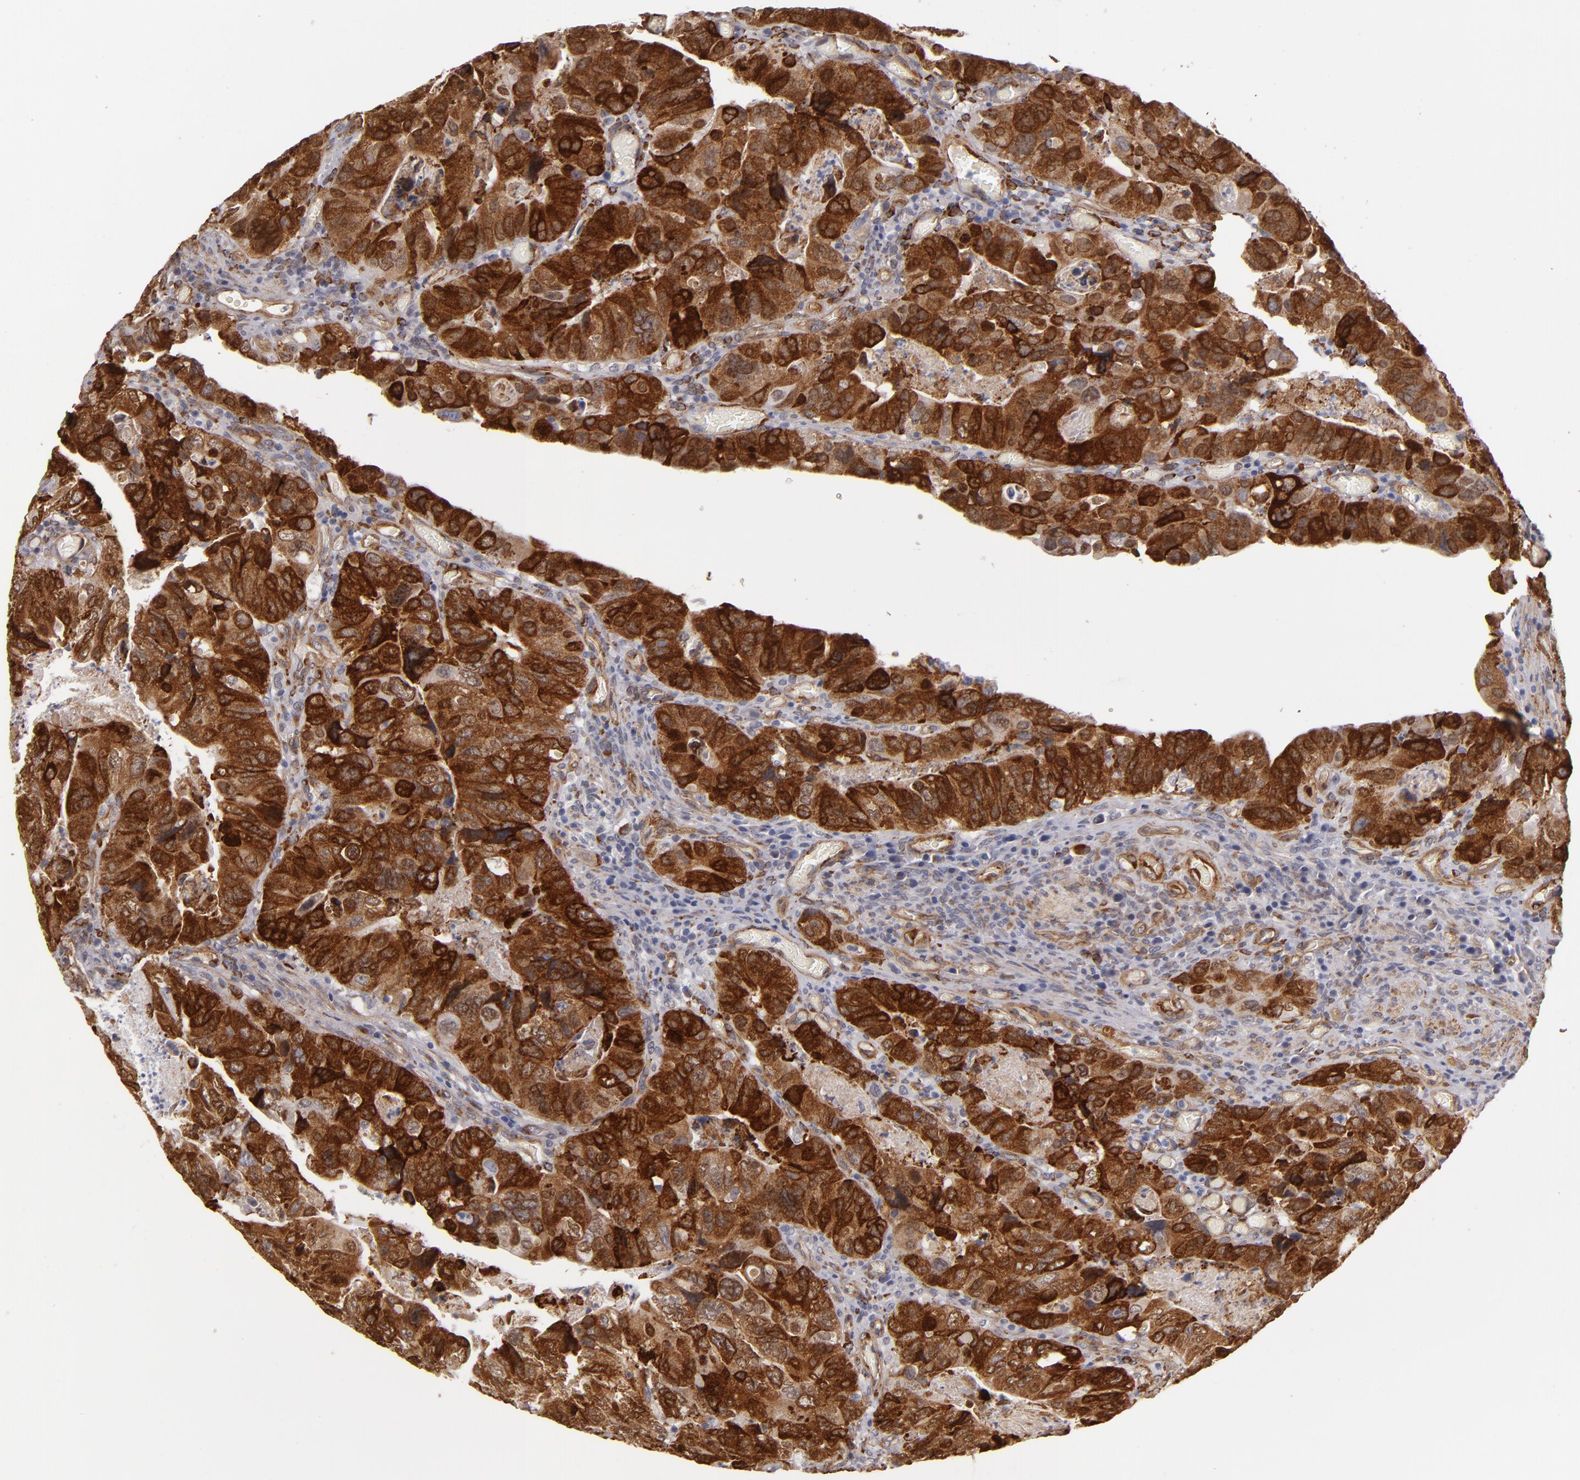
{"staining": {"intensity": "strong", "quantity": ">75%", "location": "cytoplasmic/membranous"}, "tissue": "colorectal cancer", "cell_type": "Tumor cells", "image_type": "cancer", "snomed": [{"axis": "morphology", "description": "Adenocarcinoma, NOS"}, {"axis": "topography", "description": "Rectum"}], "caption": "Brown immunohistochemical staining in human colorectal cancer reveals strong cytoplasmic/membranous expression in approximately >75% of tumor cells.", "gene": "LAMC1", "patient": {"sex": "female", "age": 82}}